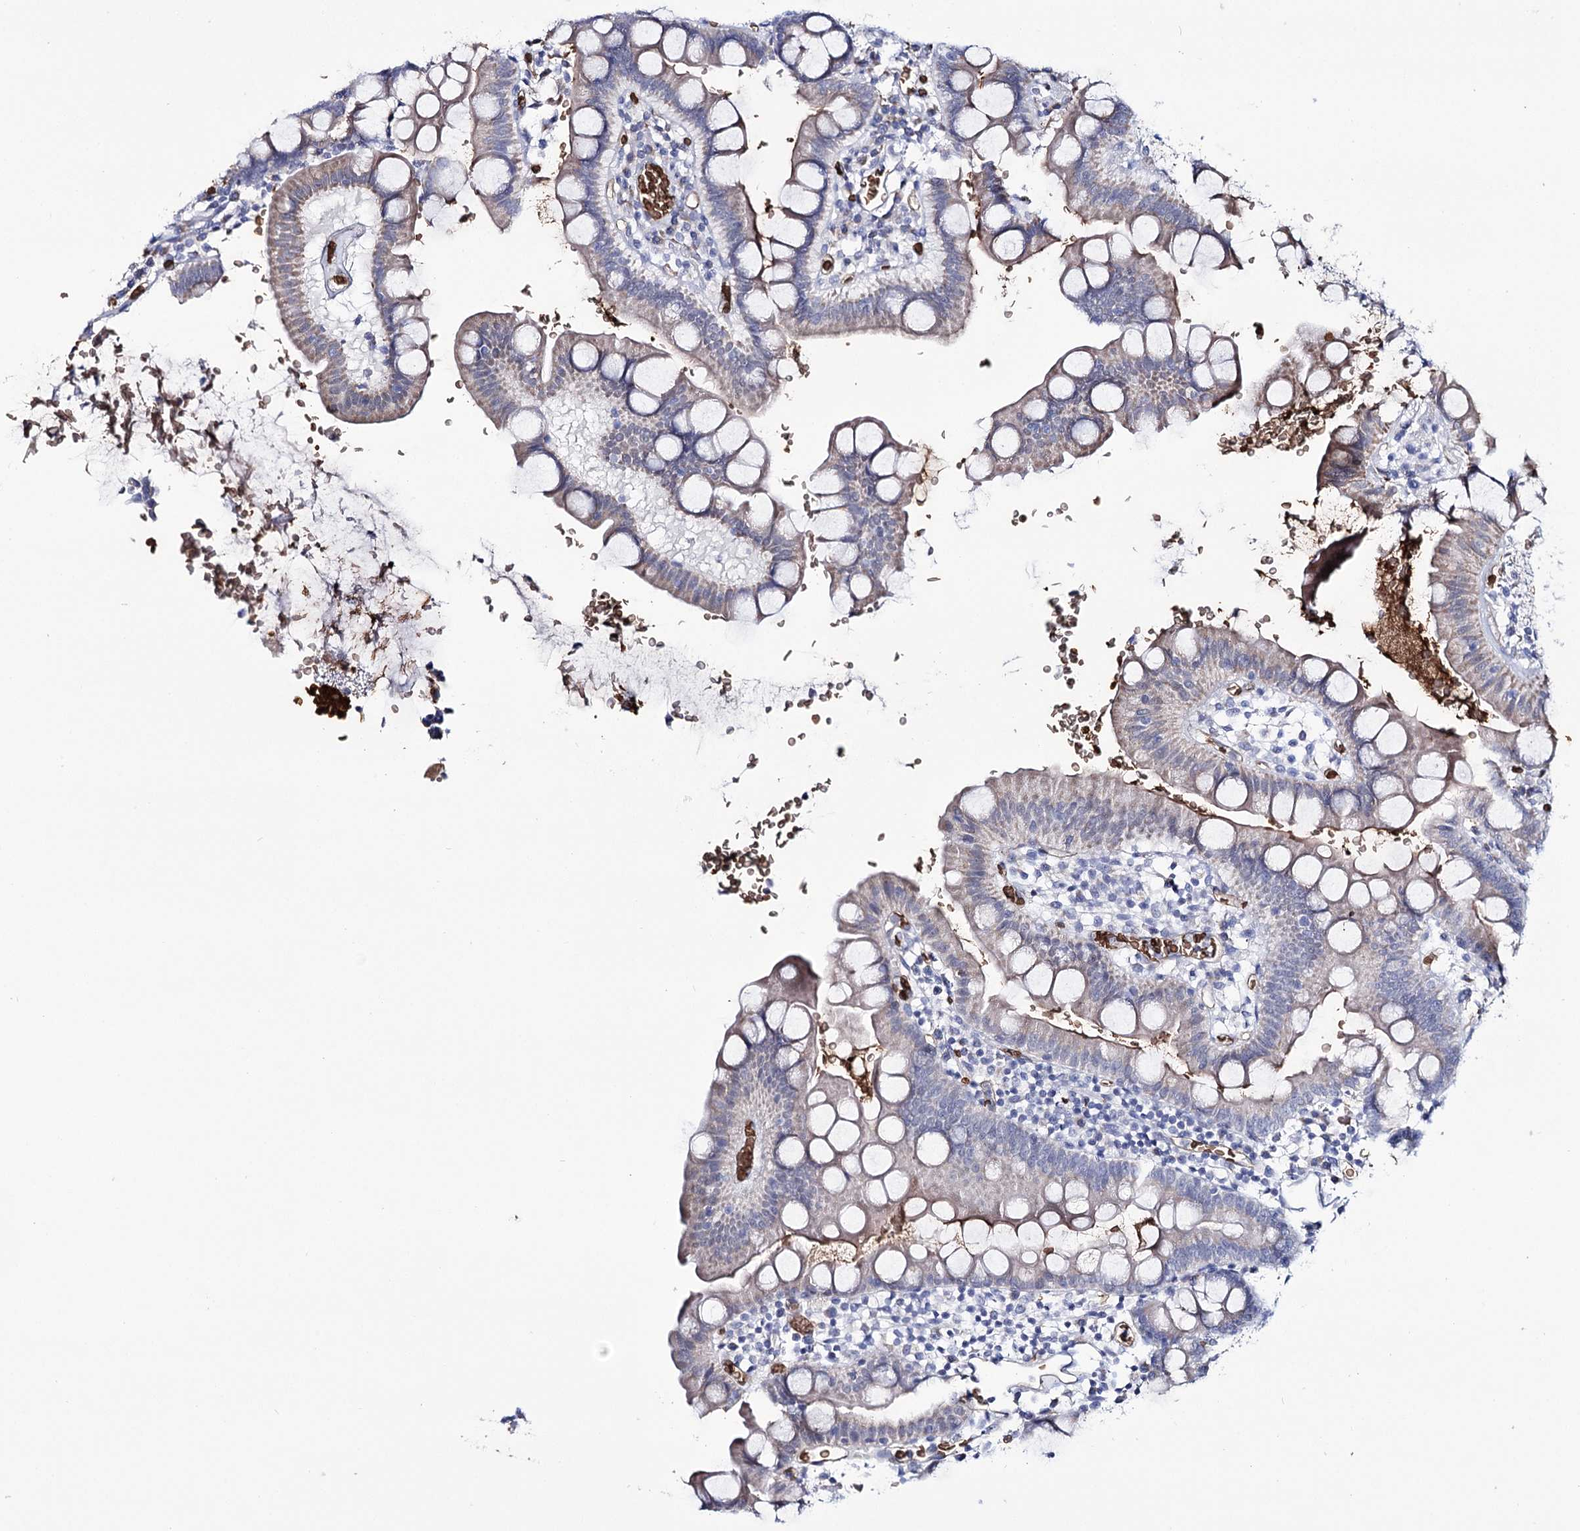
{"staining": {"intensity": "moderate", "quantity": "<25%", "location": "cytoplasmic/membranous"}, "tissue": "small intestine", "cell_type": "Glandular cells", "image_type": "normal", "snomed": [{"axis": "morphology", "description": "Normal tissue, NOS"}, {"axis": "topography", "description": "Stomach, upper"}, {"axis": "topography", "description": "Stomach, lower"}, {"axis": "topography", "description": "Small intestine"}], "caption": "Immunohistochemistry staining of normal small intestine, which demonstrates low levels of moderate cytoplasmic/membranous expression in about <25% of glandular cells indicating moderate cytoplasmic/membranous protein positivity. The staining was performed using DAB (3,3'-diaminobenzidine) (brown) for protein detection and nuclei were counterstained in hematoxylin (blue).", "gene": "GBF1", "patient": {"sex": "male", "age": 68}}